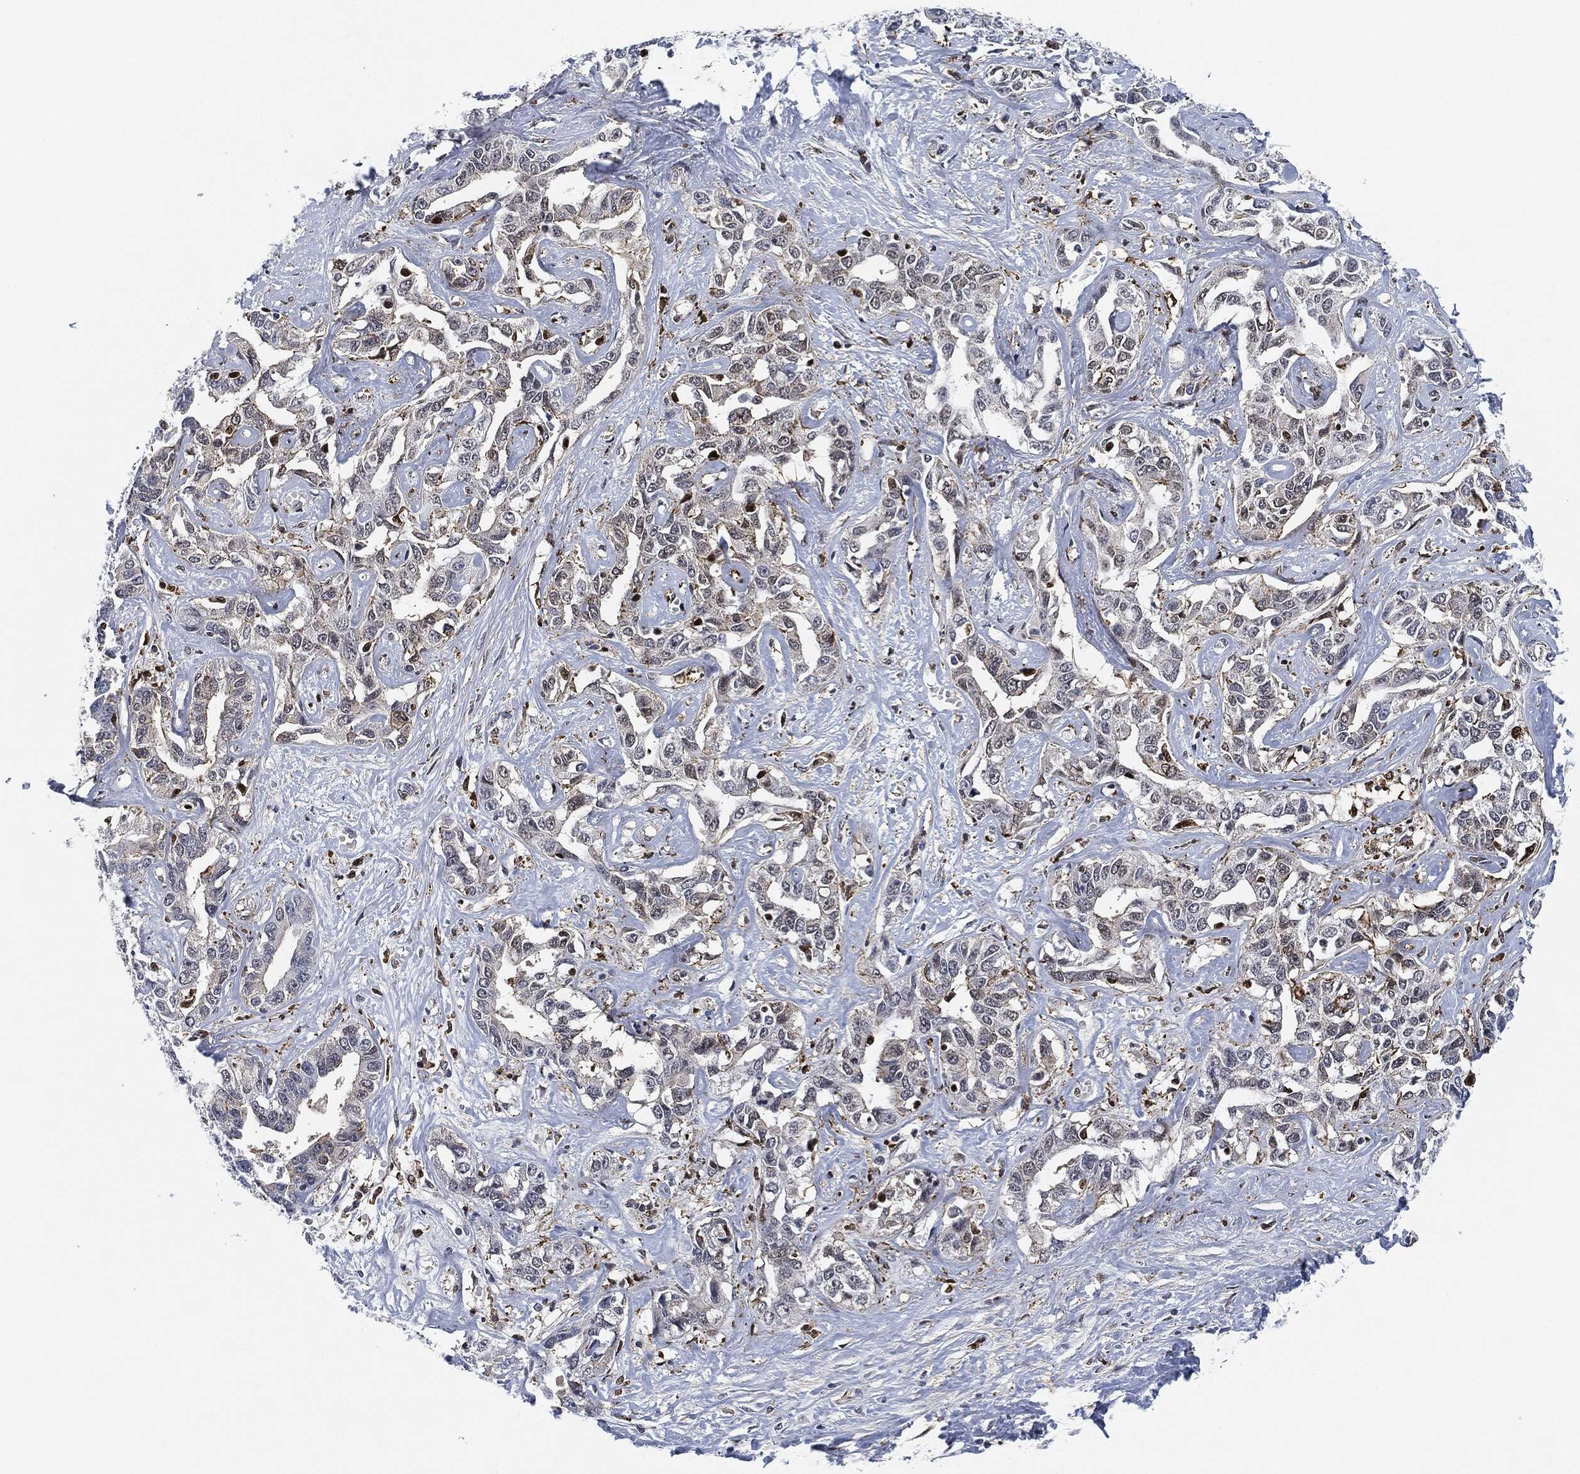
{"staining": {"intensity": "weak", "quantity": "<25%", "location": "cytoplasmic/membranous"}, "tissue": "liver cancer", "cell_type": "Tumor cells", "image_type": "cancer", "snomed": [{"axis": "morphology", "description": "Cholangiocarcinoma"}, {"axis": "topography", "description": "Liver"}], "caption": "Immunohistochemistry of cholangiocarcinoma (liver) reveals no staining in tumor cells.", "gene": "NANOS3", "patient": {"sex": "male", "age": 59}}